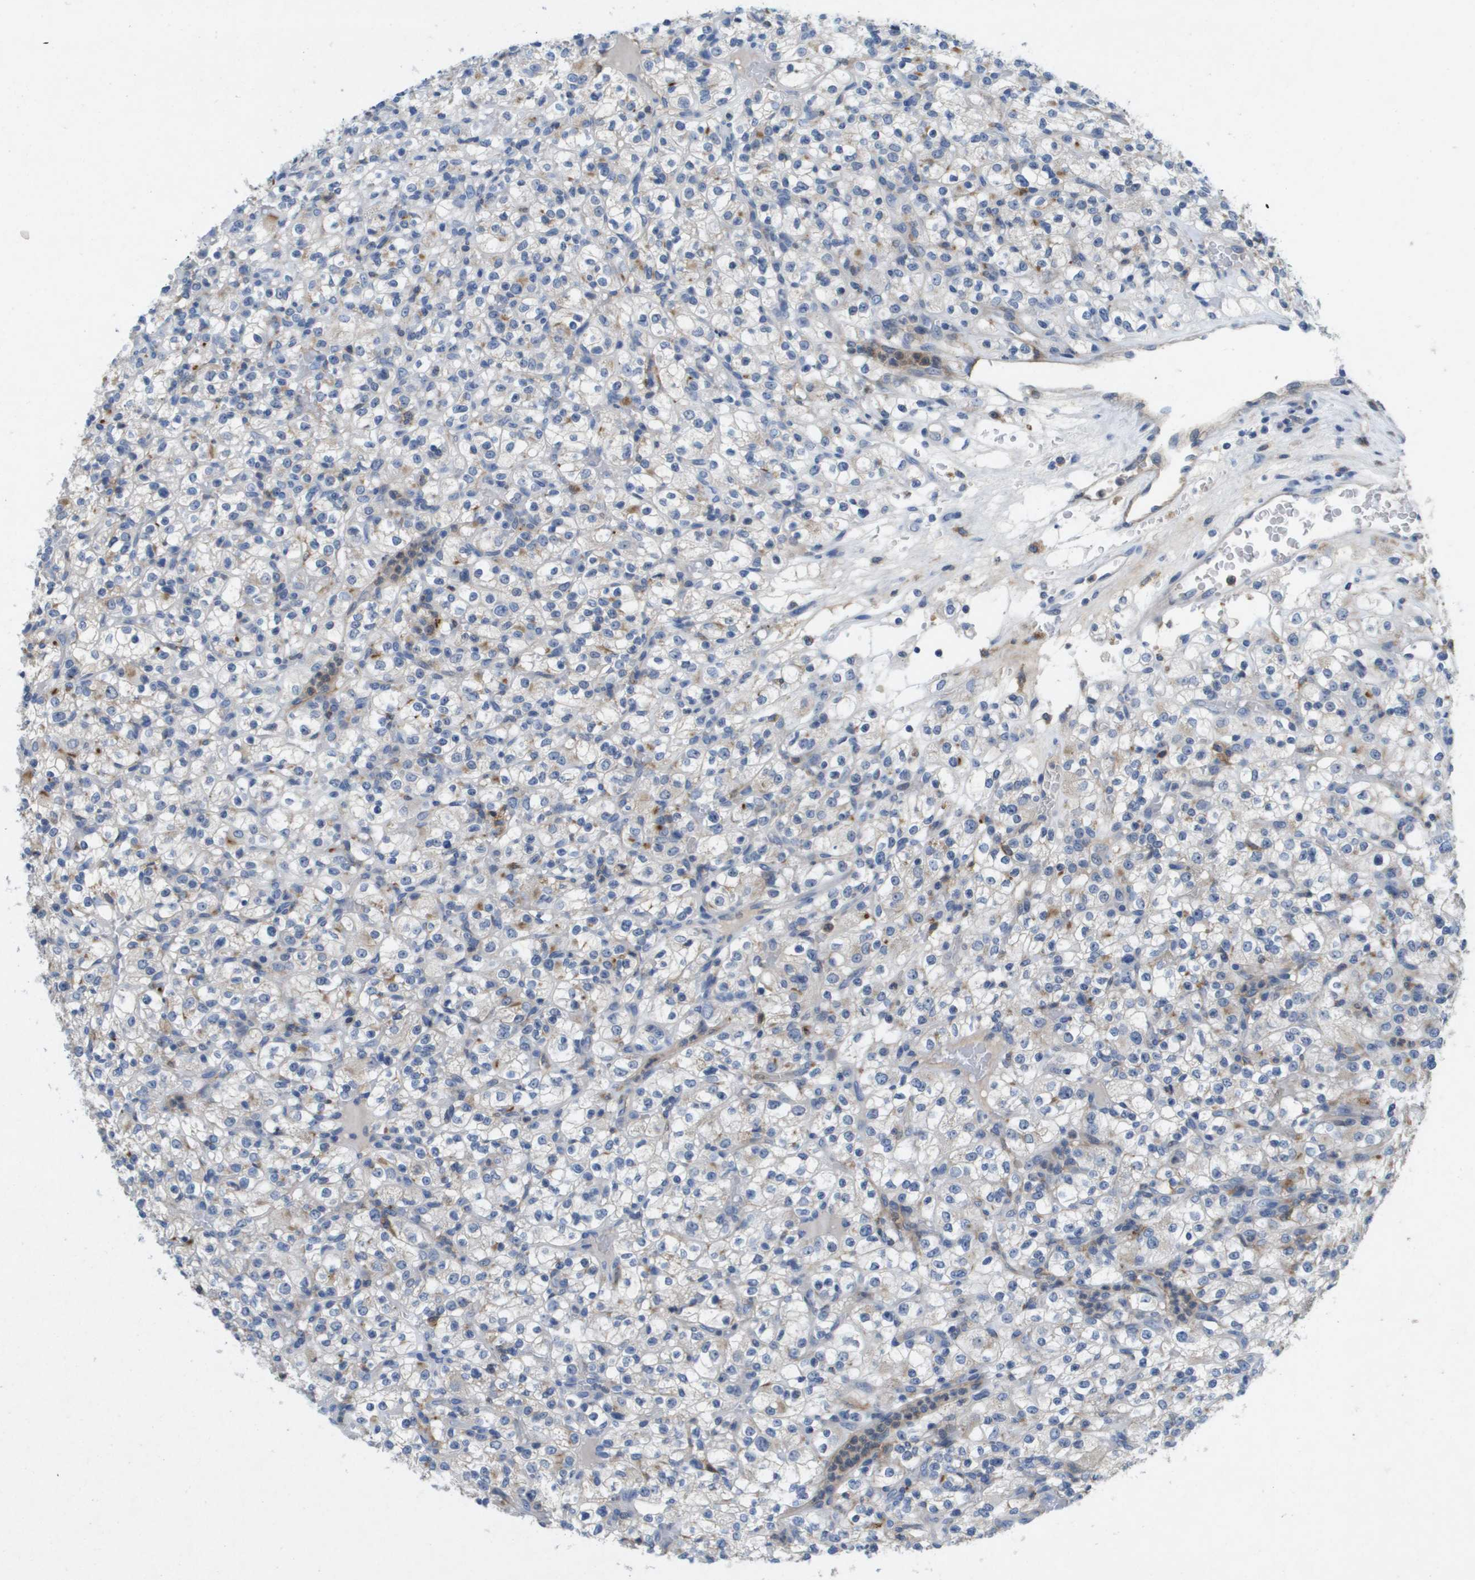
{"staining": {"intensity": "negative", "quantity": "none", "location": "none"}, "tissue": "renal cancer", "cell_type": "Tumor cells", "image_type": "cancer", "snomed": [{"axis": "morphology", "description": "Normal tissue, NOS"}, {"axis": "morphology", "description": "Adenocarcinoma, NOS"}, {"axis": "topography", "description": "Kidney"}], "caption": "Micrograph shows no significant protein staining in tumor cells of renal cancer.", "gene": "LIPG", "patient": {"sex": "female", "age": 72}}